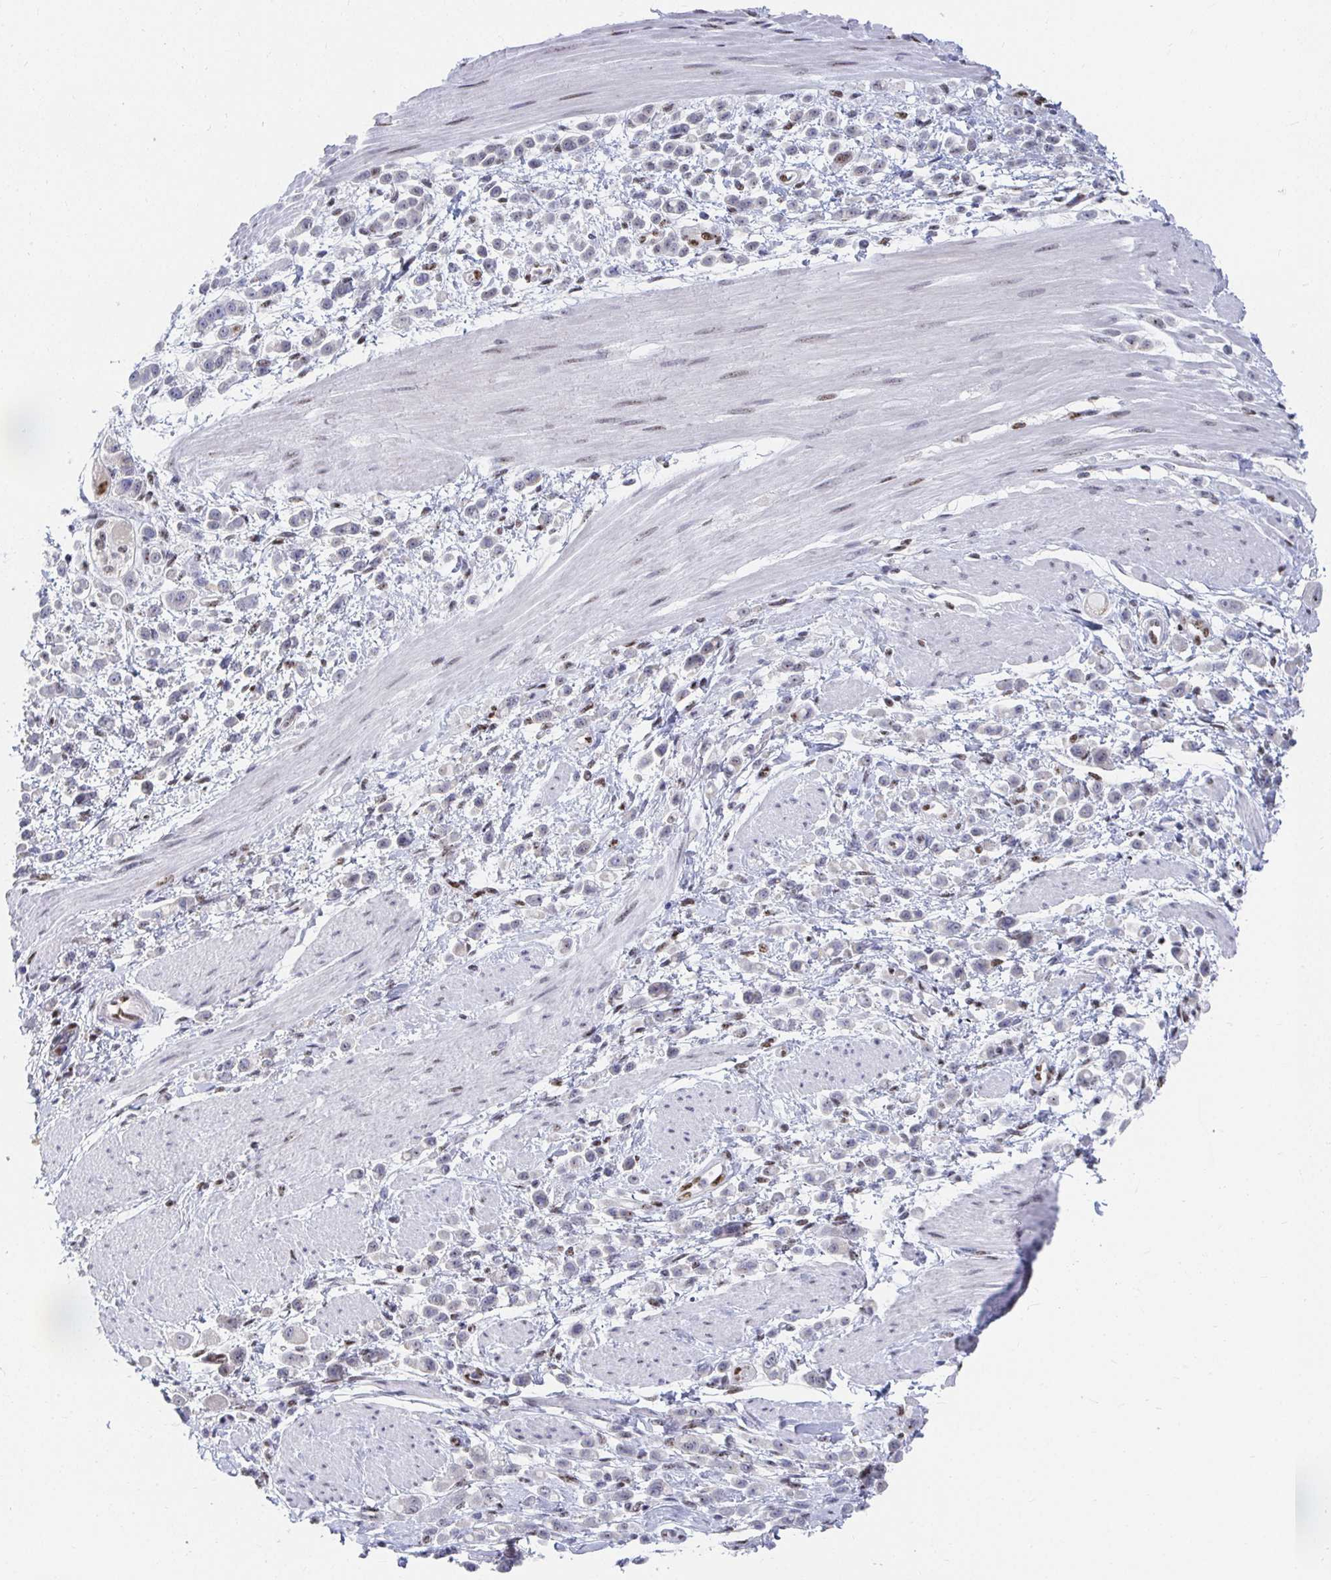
{"staining": {"intensity": "negative", "quantity": "none", "location": "none"}, "tissue": "pancreatic cancer", "cell_type": "Tumor cells", "image_type": "cancer", "snomed": [{"axis": "morphology", "description": "Normal tissue, NOS"}, {"axis": "morphology", "description": "Adenocarcinoma, NOS"}, {"axis": "topography", "description": "Pancreas"}], "caption": "This is an IHC photomicrograph of adenocarcinoma (pancreatic). There is no positivity in tumor cells.", "gene": "CLIC3", "patient": {"sex": "female", "age": 64}}